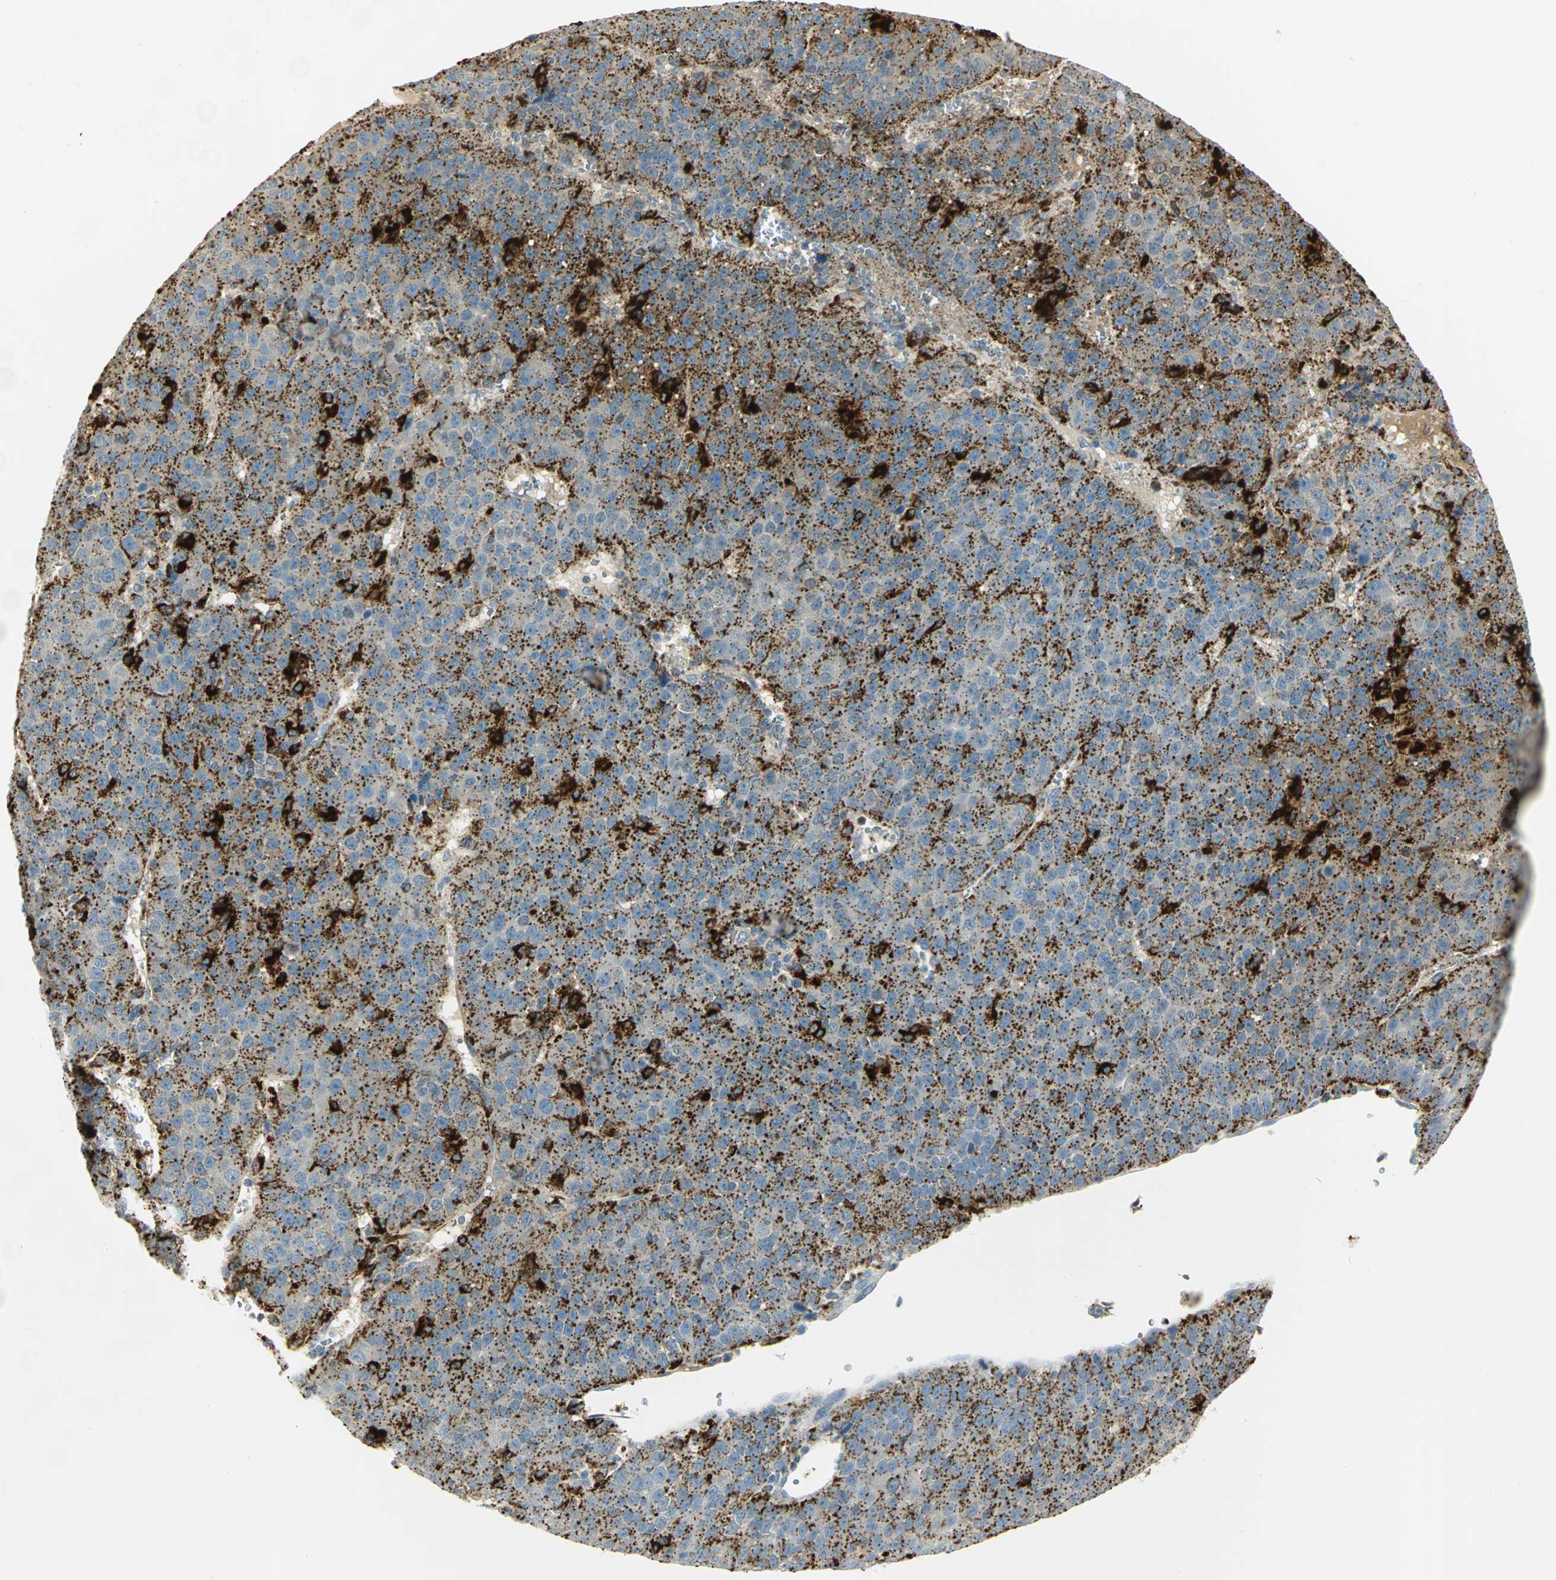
{"staining": {"intensity": "strong", "quantity": "25%-75%", "location": "cytoplasmic/membranous"}, "tissue": "liver cancer", "cell_type": "Tumor cells", "image_type": "cancer", "snomed": [{"axis": "morphology", "description": "Carcinoma, Hepatocellular, NOS"}, {"axis": "topography", "description": "Liver"}], "caption": "Immunohistochemistry photomicrograph of liver hepatocellular carcinoma stained for a protein (brown), which reveals high levels of strong cytoplasmic/membranous staining in approximately 25%-75% of tumor cells.", "gene": "ARSA", "patient": {"sex": "female", "age": 53}}